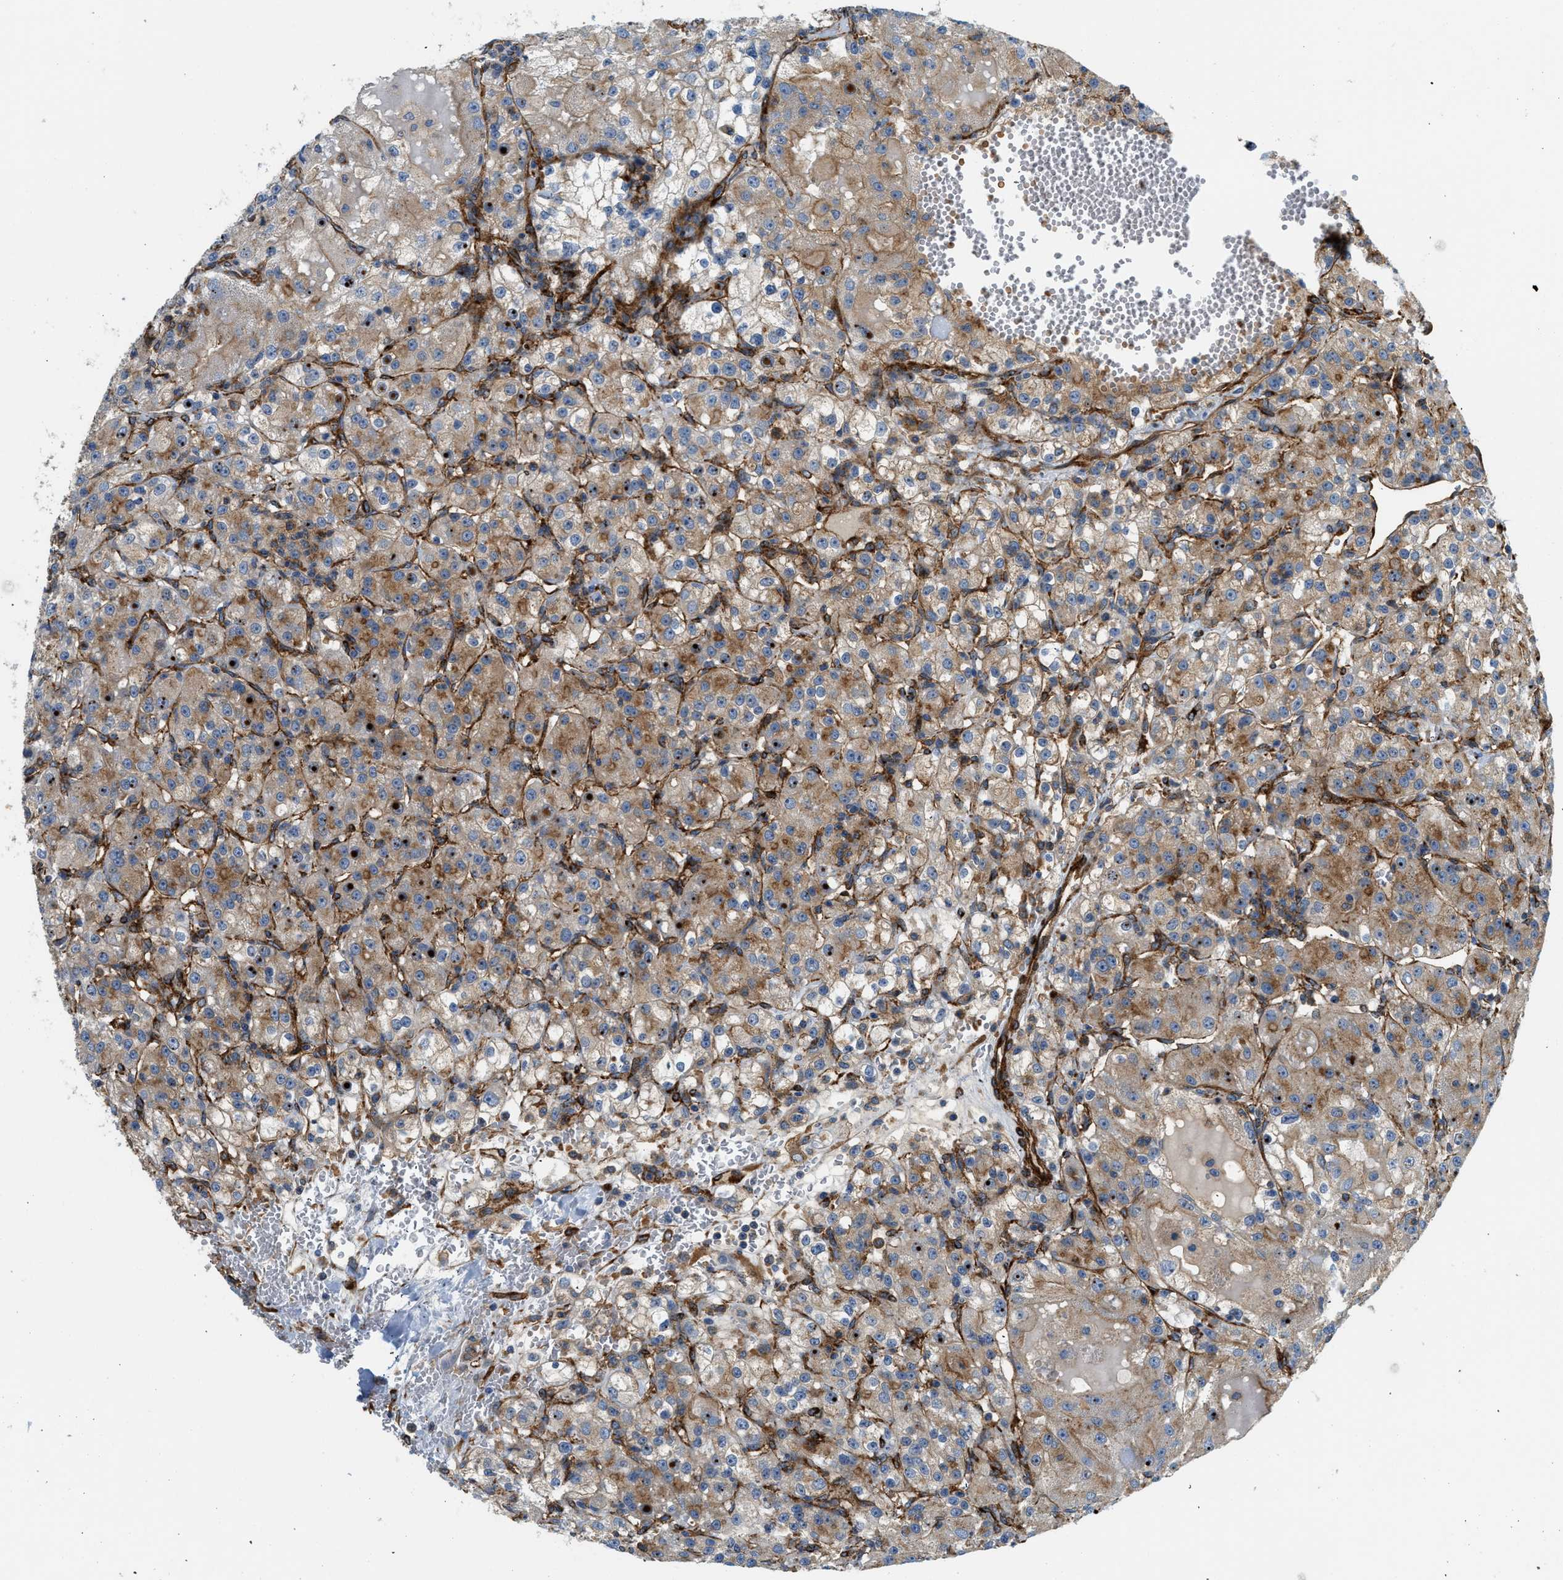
{"staining": {"intensity": "moderate", "quantity": "25%-75%", "location": "cytoplasmic/membranous"}, "tissue": "renal cancer", "cell_type": "Tumor cells", "image_type": "cancer", "snomed": [{"axis": "morphology", "description": "Normal tissue, NOS"}, {"axis": "morphology", "description": "Adenocarcinoma, NOS"}, {"axis": "topography", "description": "Kidney"}], "caption": "DAB immunohistochemical staining of renal cancer demonstrates moderate cytoplasmic/membranous protein staining in about 25%-75% of tumor cells. The protein of interest is shown in brown color, while the nuclei are stained blue.", "gene": "HIP1", "patient": {"sex": "male", "age": 61}}